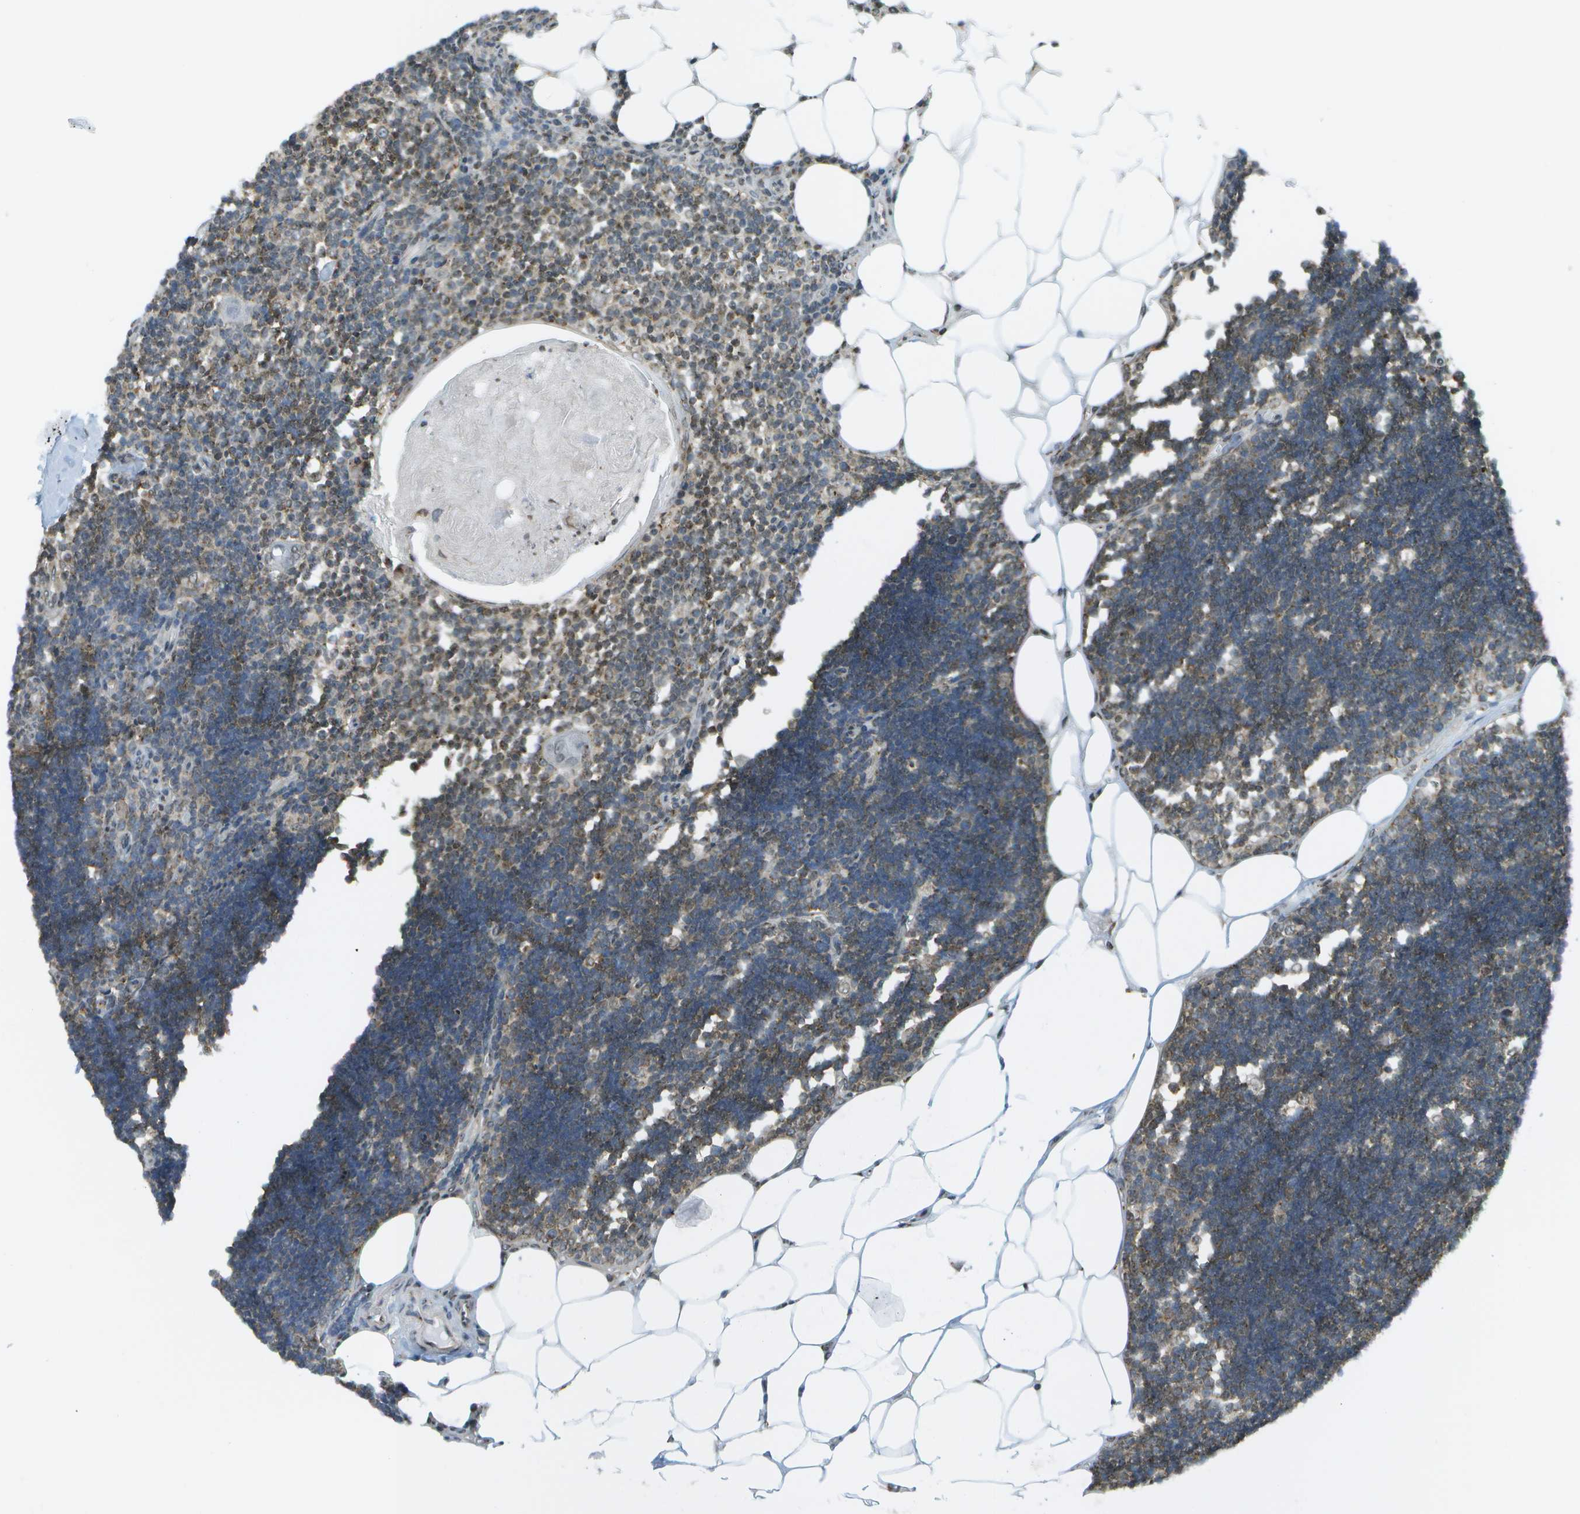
{"staining": {"intensity": "moderate", "quantity": ">75%", "location": "cytoplasmic/membranous"}, "tissue": "lymph node", "cell_type": "Germinal center cells", "image_type": "normal", "snomed": [{"axis": "morphology", "description": "Normal tissue, NOS"}, {"axis": "topography", "description": "Lymph node"}], "caption": "This is a photomicrograph of IHC staining of normal lymph node, which shows moderate staining in the cytoplasmic/membranous of germinal center cells.", "gene": "EVC", "patient": {"sex": "male", "age": 33}}